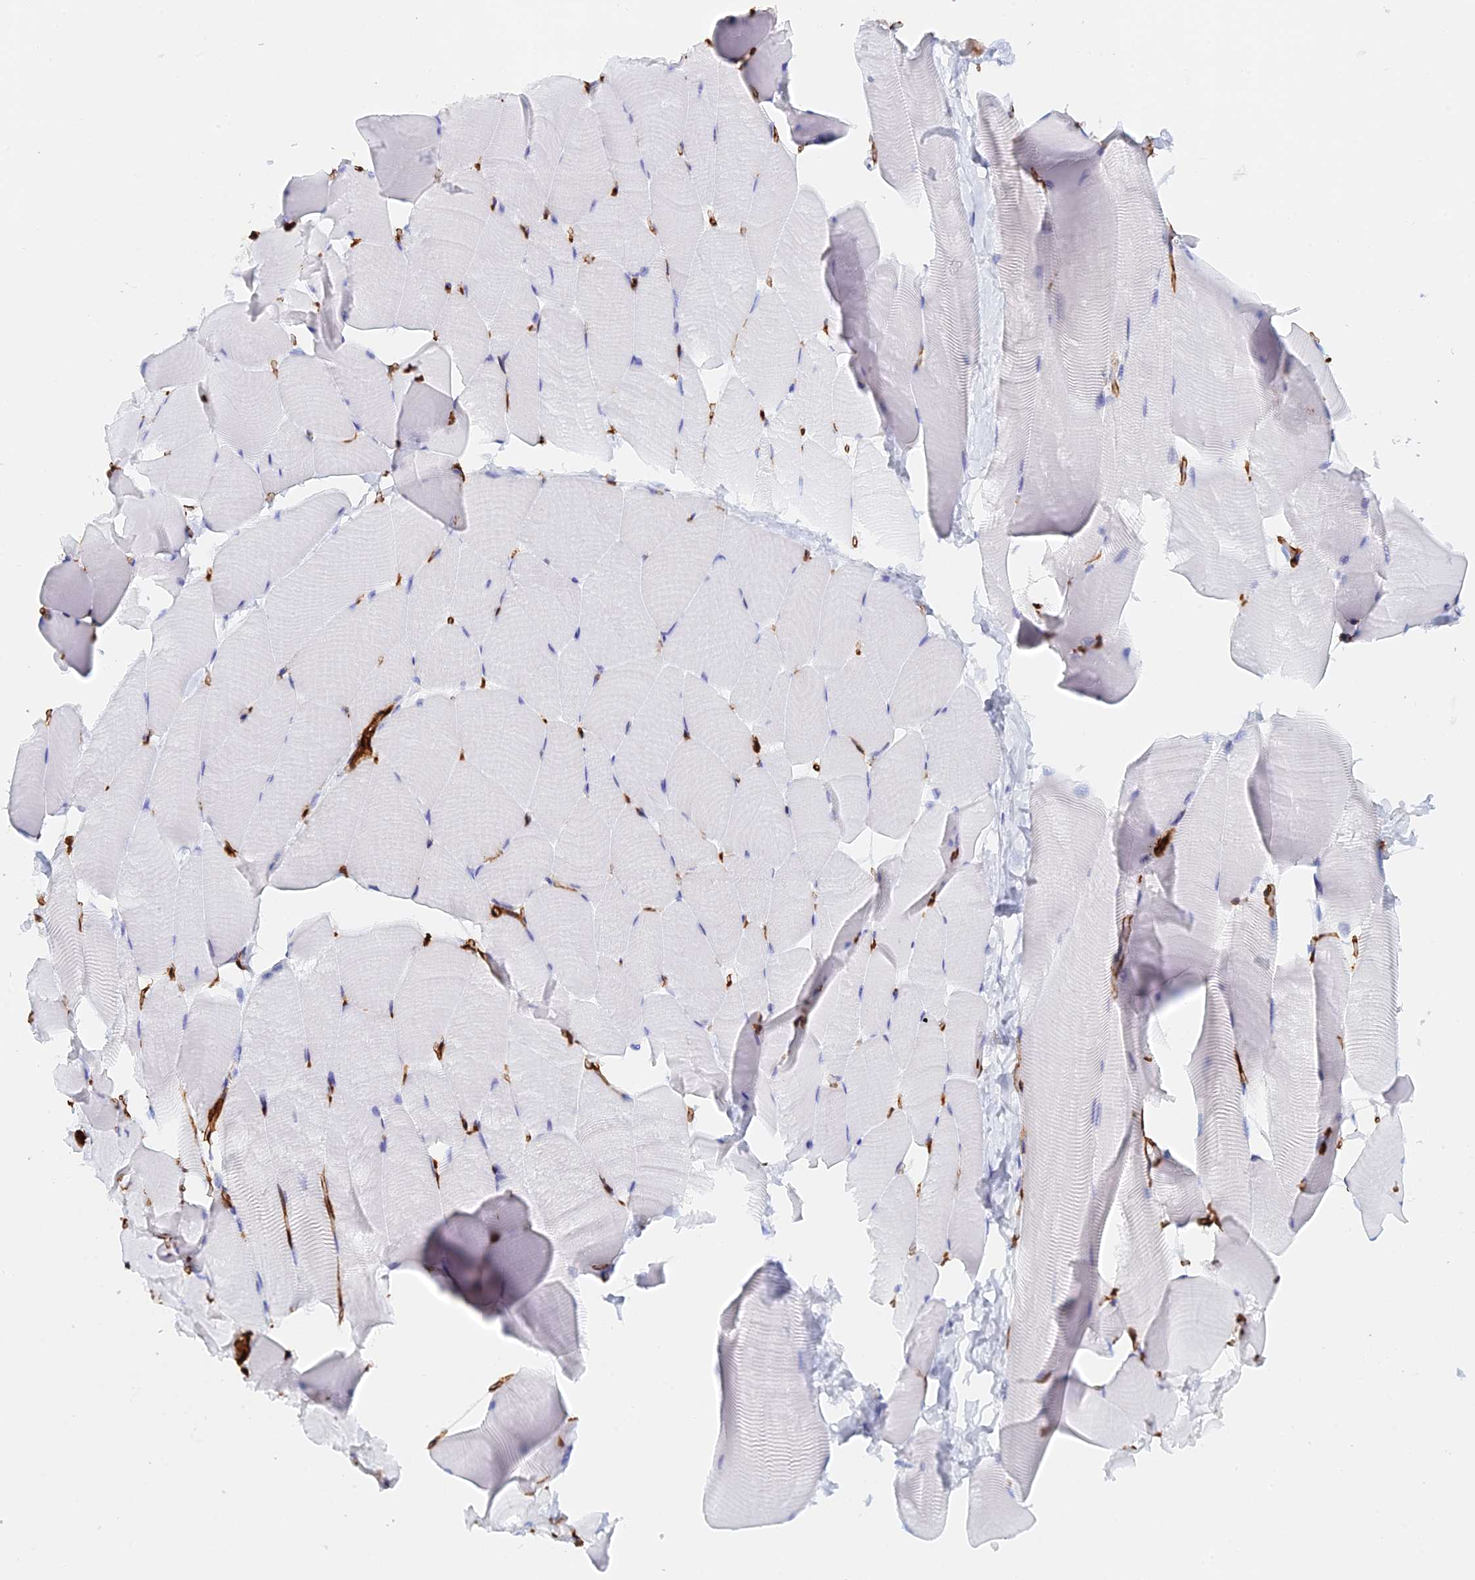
{"staining": {"intensity": "negative", "quantity": "none", "location": "none"}, "tissue": "skeletal muscle", "cell_type": "Myocytes", "image_type": "normal", "snomed": [{"axis": "morphology", "description": "Normal tissue, NOS"}, {"axis": "topography", "description": "Skeletal muscle"}], "caption": "Myocytes show no significant staining in normal skeletal muscle. The staining is performed using DAB brown chromogen with nuclei counter-stained in using hematoxylin.", "gene": "CRIP2", "patient": {"sex": "male", "age": 25}}